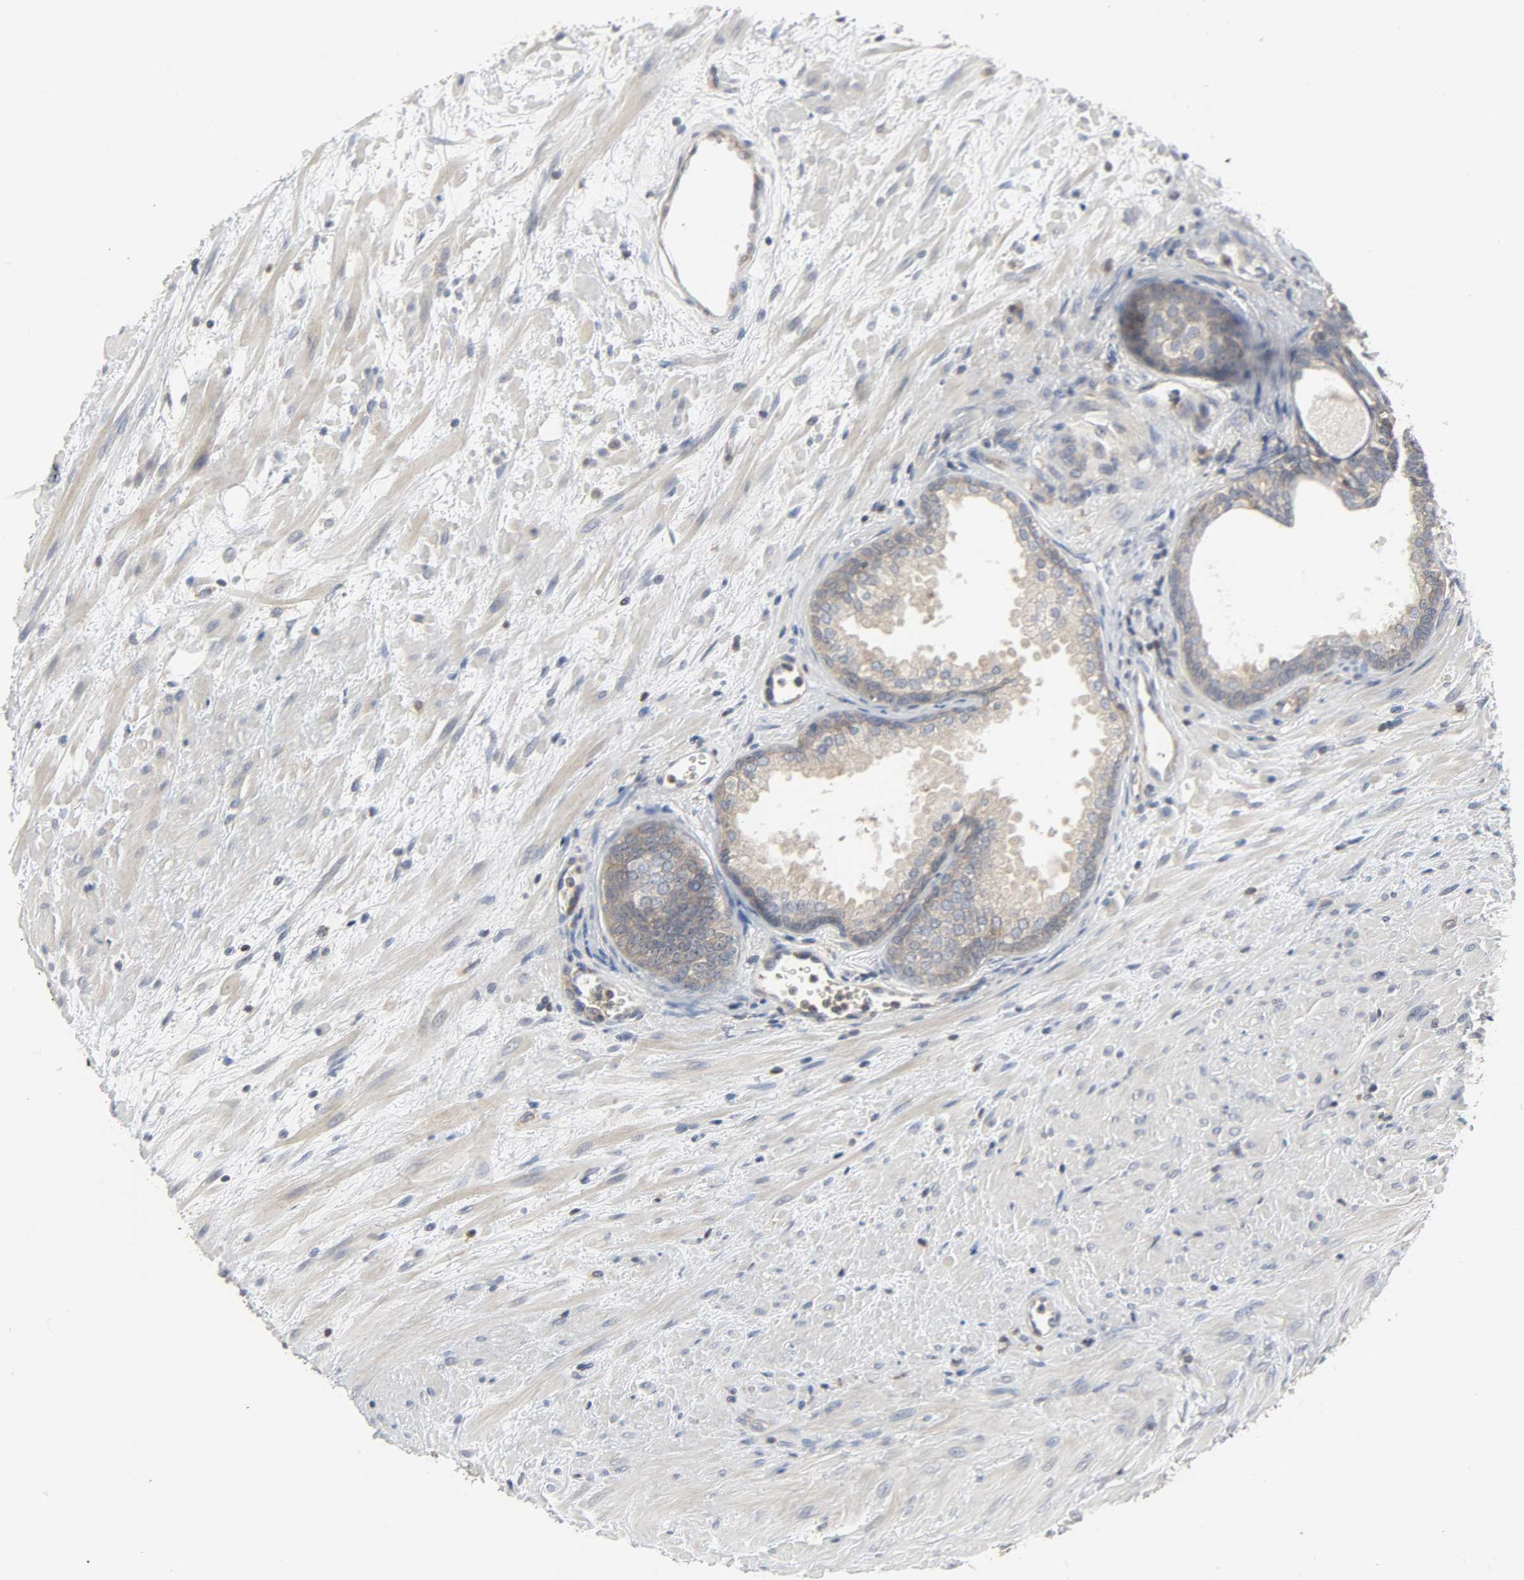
{"staining": {"intensity": "moderate", "quantity": ">75%", "location": "cytoplasmic/membranous"}, "tissue": "prostate", "cell_type": "Glandular cells", "image_type": "normal", "snomed": [{"axis": "morphology", "description": "Normal tissue, NOS"}, {"axis": "topography", "description": "Prostate"}], "caption": "Immunohistochemistry (IHC) photomicrograph of unremarkable prostate: human prostate stained using immunohistochemistry displays medium levels of moderate protein expression localized specifically in the cytoplasmic/membranous of glandular cells, appearing as a cytoplasmic/membranous brown color.", "gene": "PLEKHA2", "patient": {"sex": "male", "age": 76}}